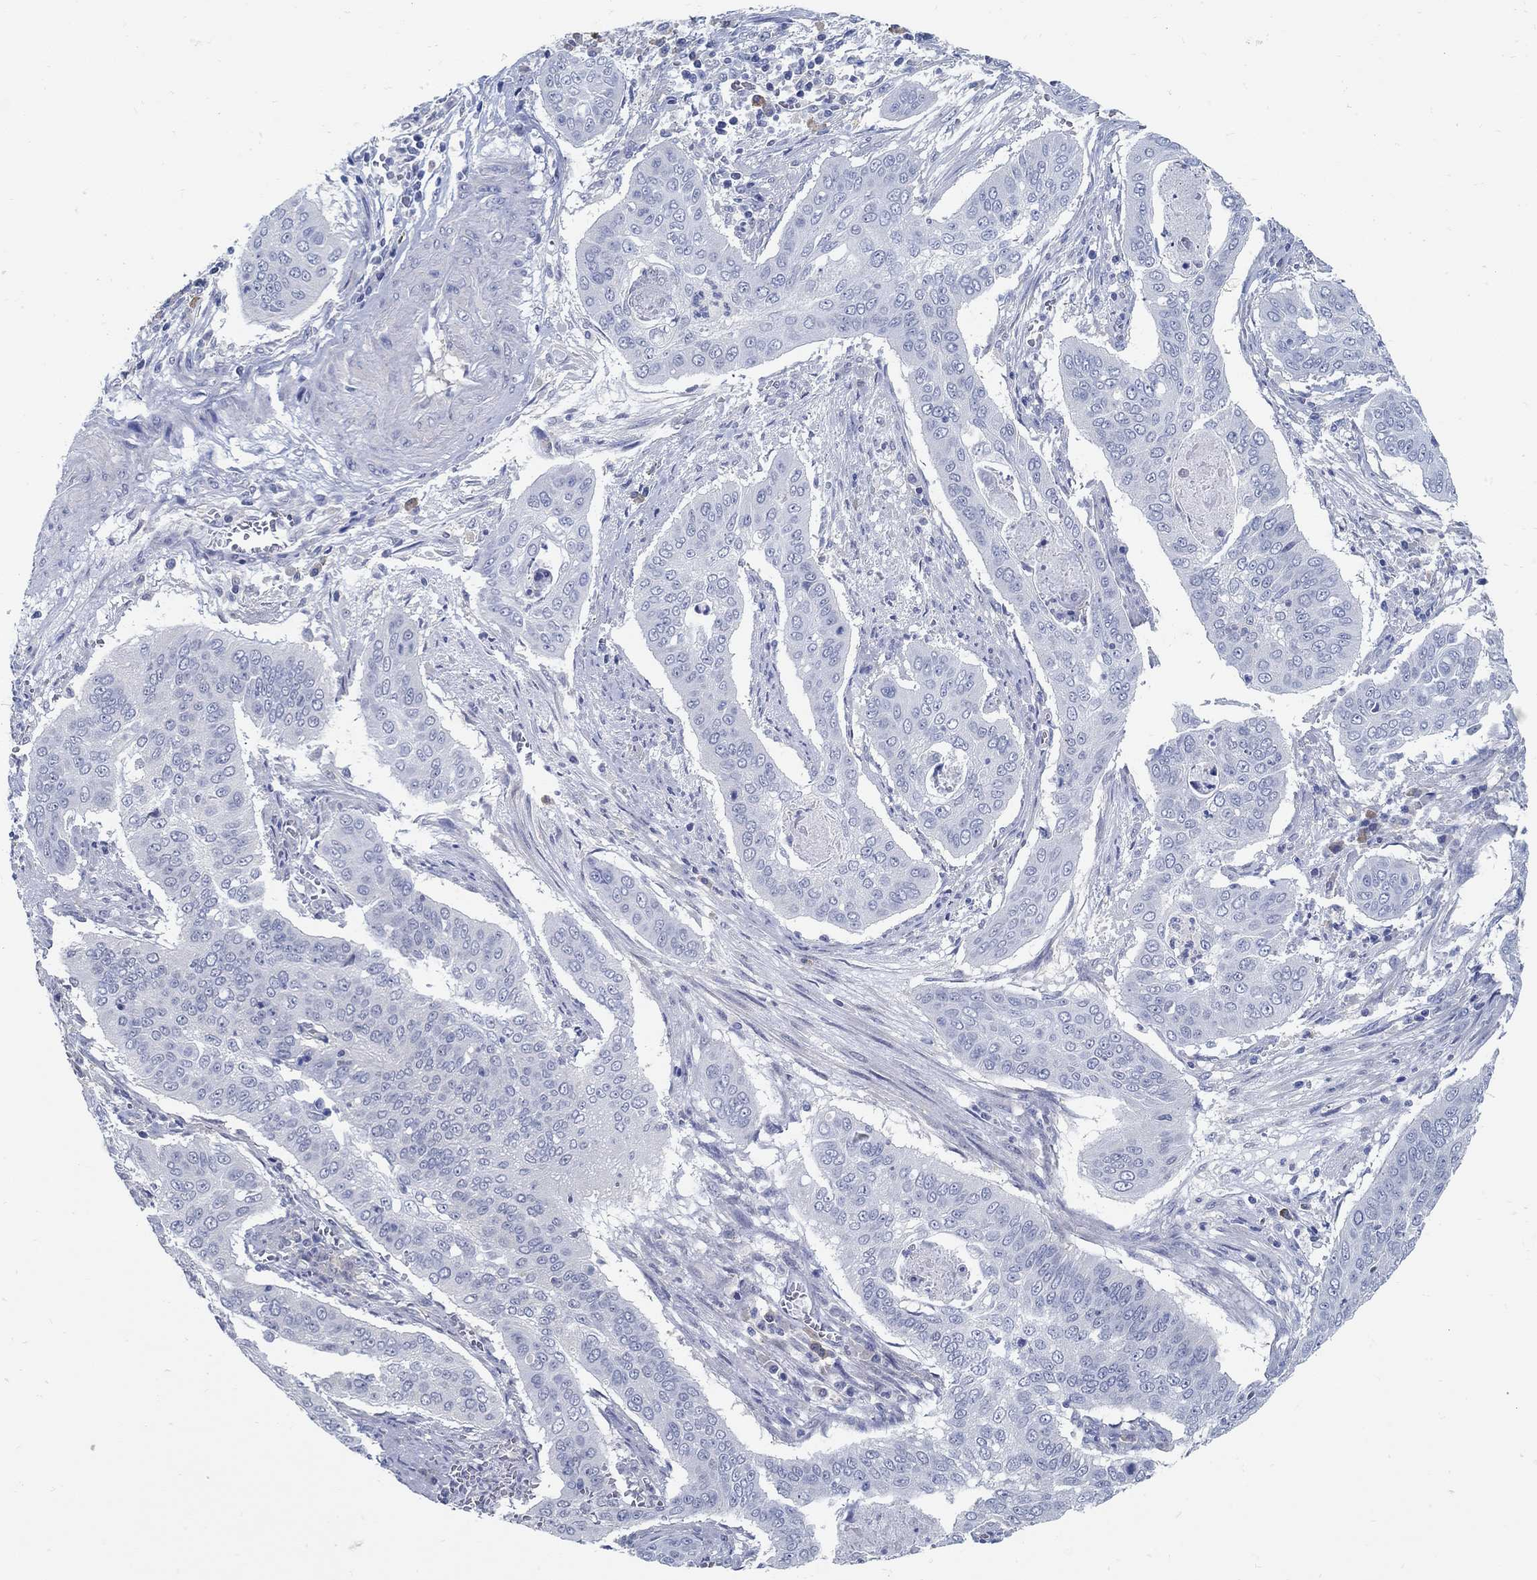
{"staining": {"intensity": "negative", "quantity": "none", "location": "none"}, "tissue": "cervical cancer", "cell_type": "Tumor cells", "image_type": "cancer", "snomed": [{"axis": "morphology", "description": "Squamous cell carcinoma, NOS"}, {"axis": "topography", "description": "Cervix"}], "caption": "Cervical cancer was stained to show a protein in brown. There is no significant positivity in tumor cells. (Immunohistochemistry, brightfield microscopy, high magnification).", "gene": "PCDH11X", "patient": {"sex": "female", "age": 39}}